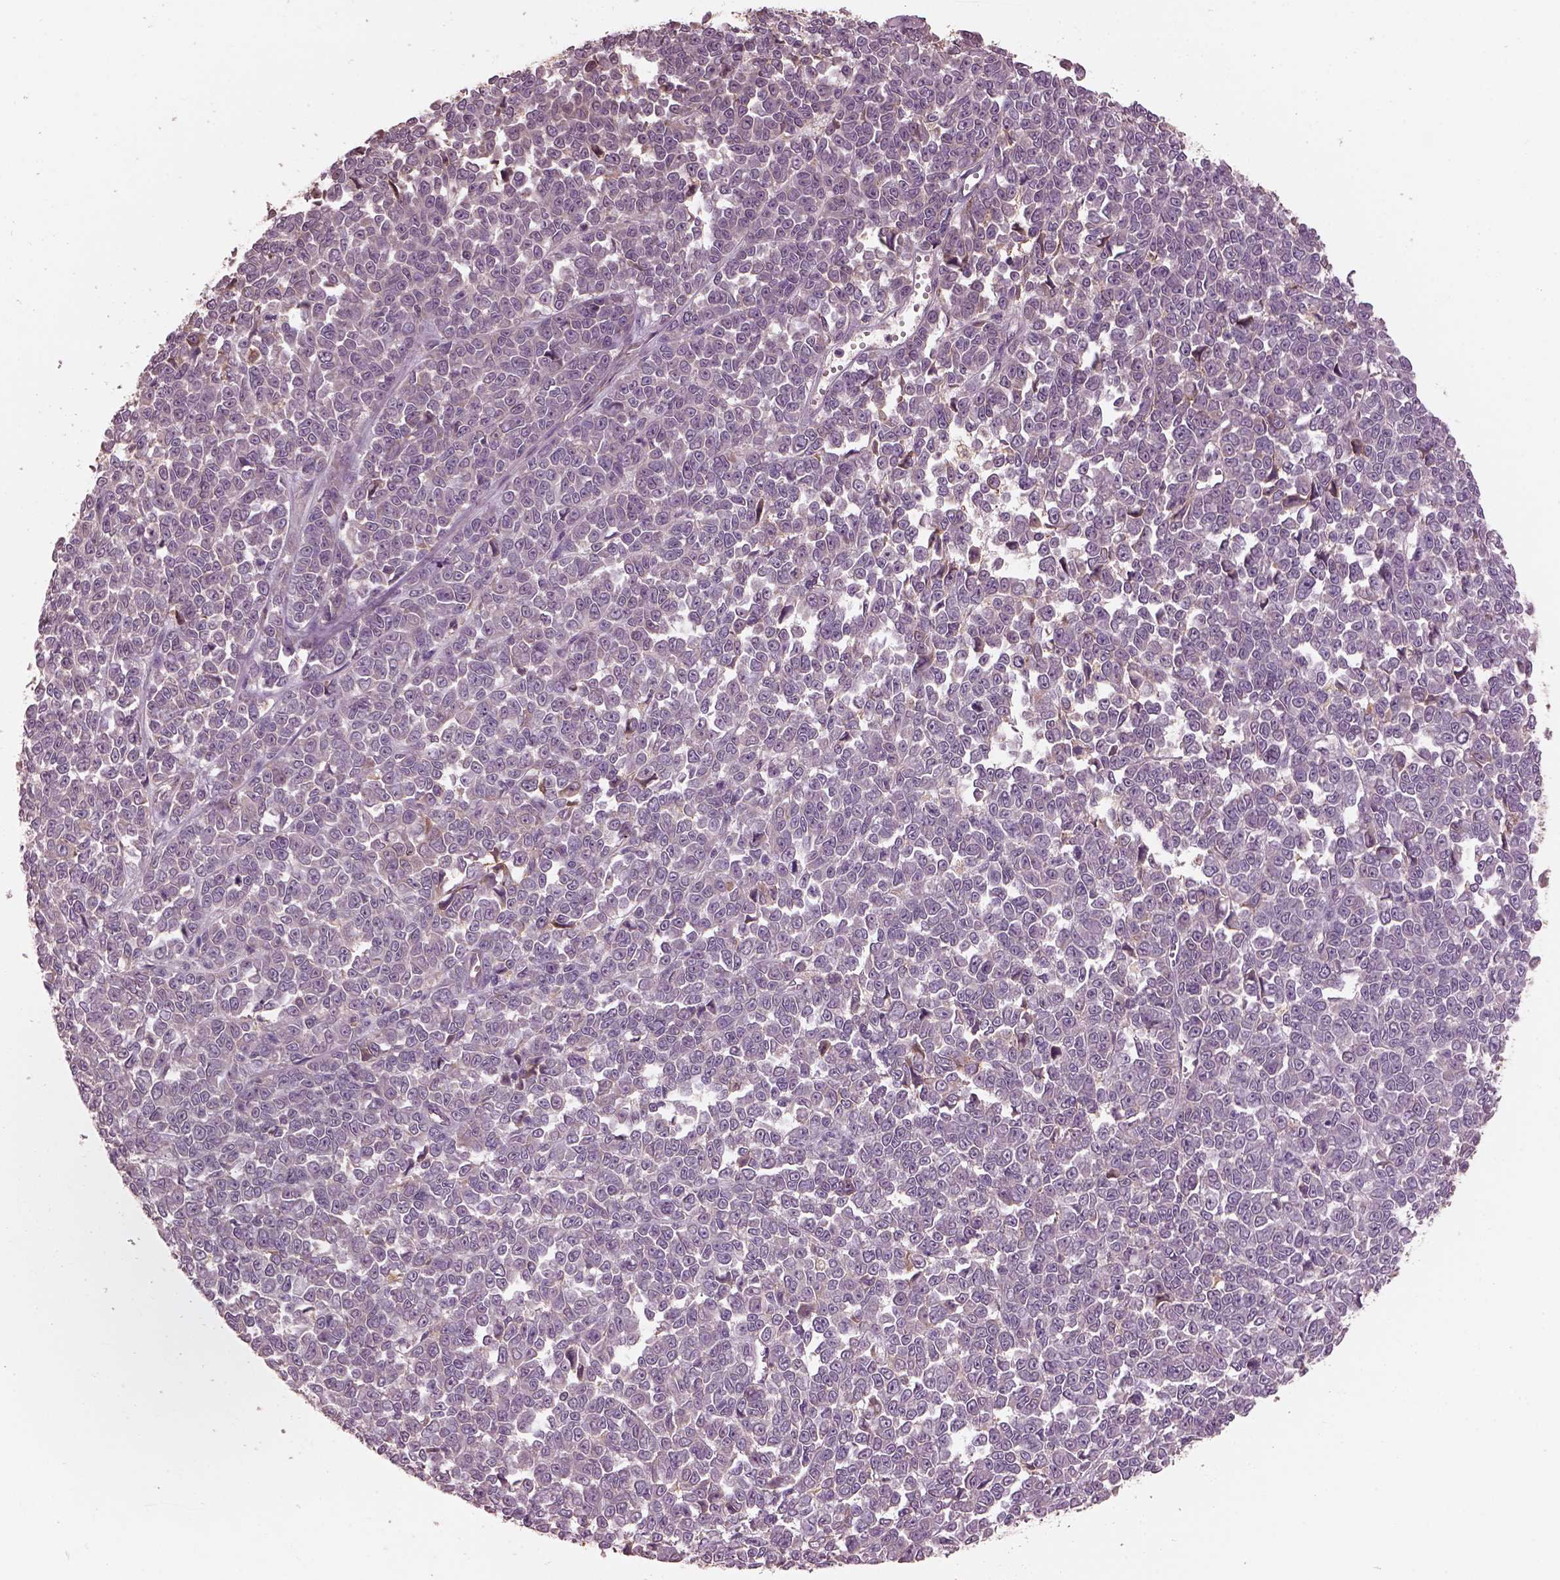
{"staining": {"intensity": "negative", "quantity": "none", "location": "none"}, "tissue": "melanoma", "cell_type": "Tumor cells", "image_type": "cancer", "snomed": [{"axis": "morphology", "description": "Malignant melanoma, NOS"}, {"axis": "topography", "description": "Skin"}], "caption": "Immunohistochemistry of melanoma demonstrates no staining in tumor cells. The staining was performed using DAB (3,3'-diaminobenzidine) to visualize the protein expression in brown, while the nuclei were stained in blue with hematoxylin (Magnification: 20x).", "gene": "SRI", "patient": {"sex": "female", "age": 95}}